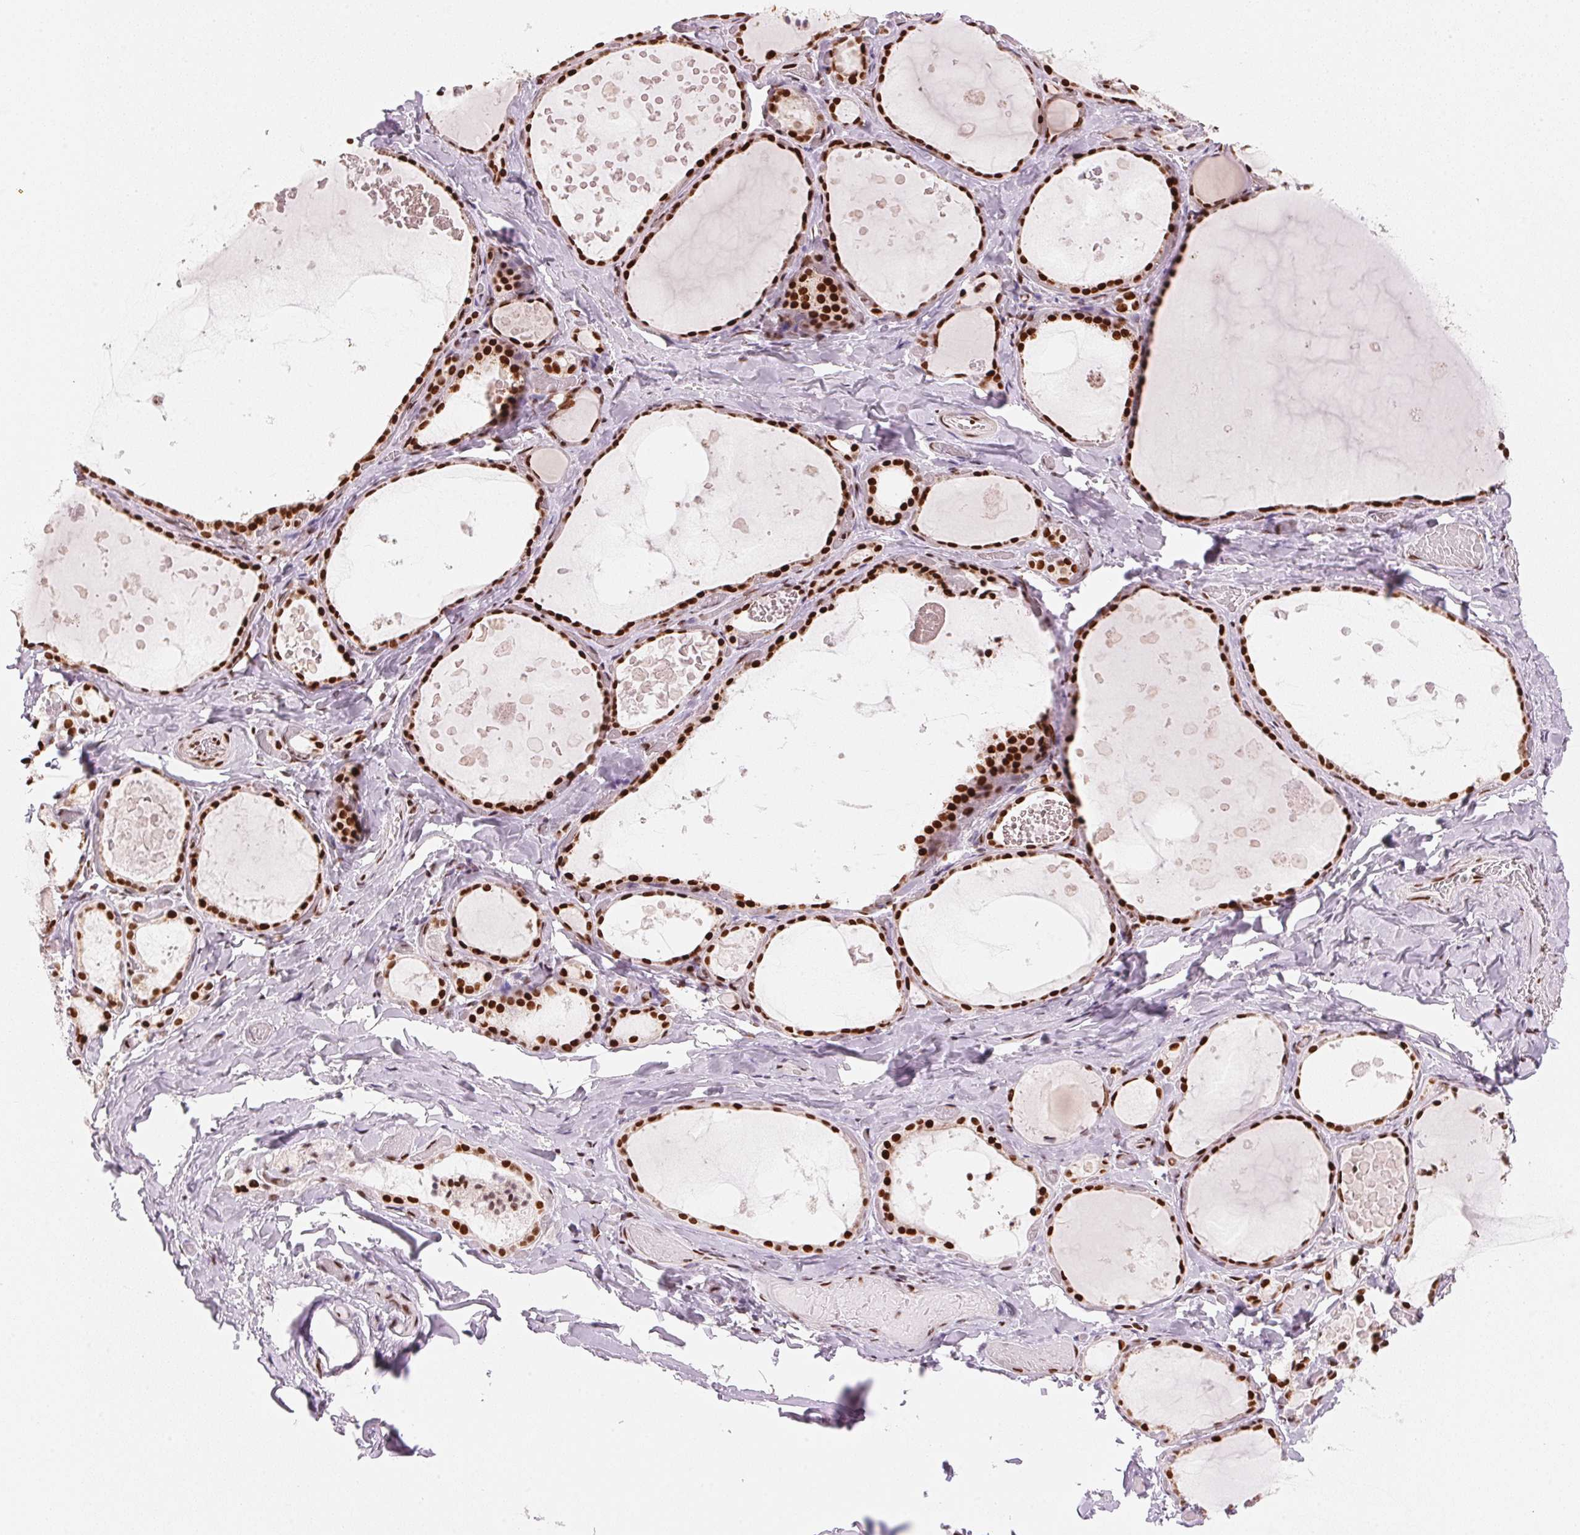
{"staining": {"intensity": "strong", "quantity": ">75%", "location": "nuclear"}, "tissue": "thyroid gland", "cell_type": "Glandular cells", "image_type": "normal", "snomed": [{"axis": "morphology", "description": "Normal tissue, NOS"}, {"axis": "topography", "description": "Thyroid gland"}], "caption": "A histopathology image of human thyroid gland stained for a protein exhibits strong nuclear brown staining in glandular cells.", "gene": "NXF1", "patient": {"sex": "female", "age": 56}}